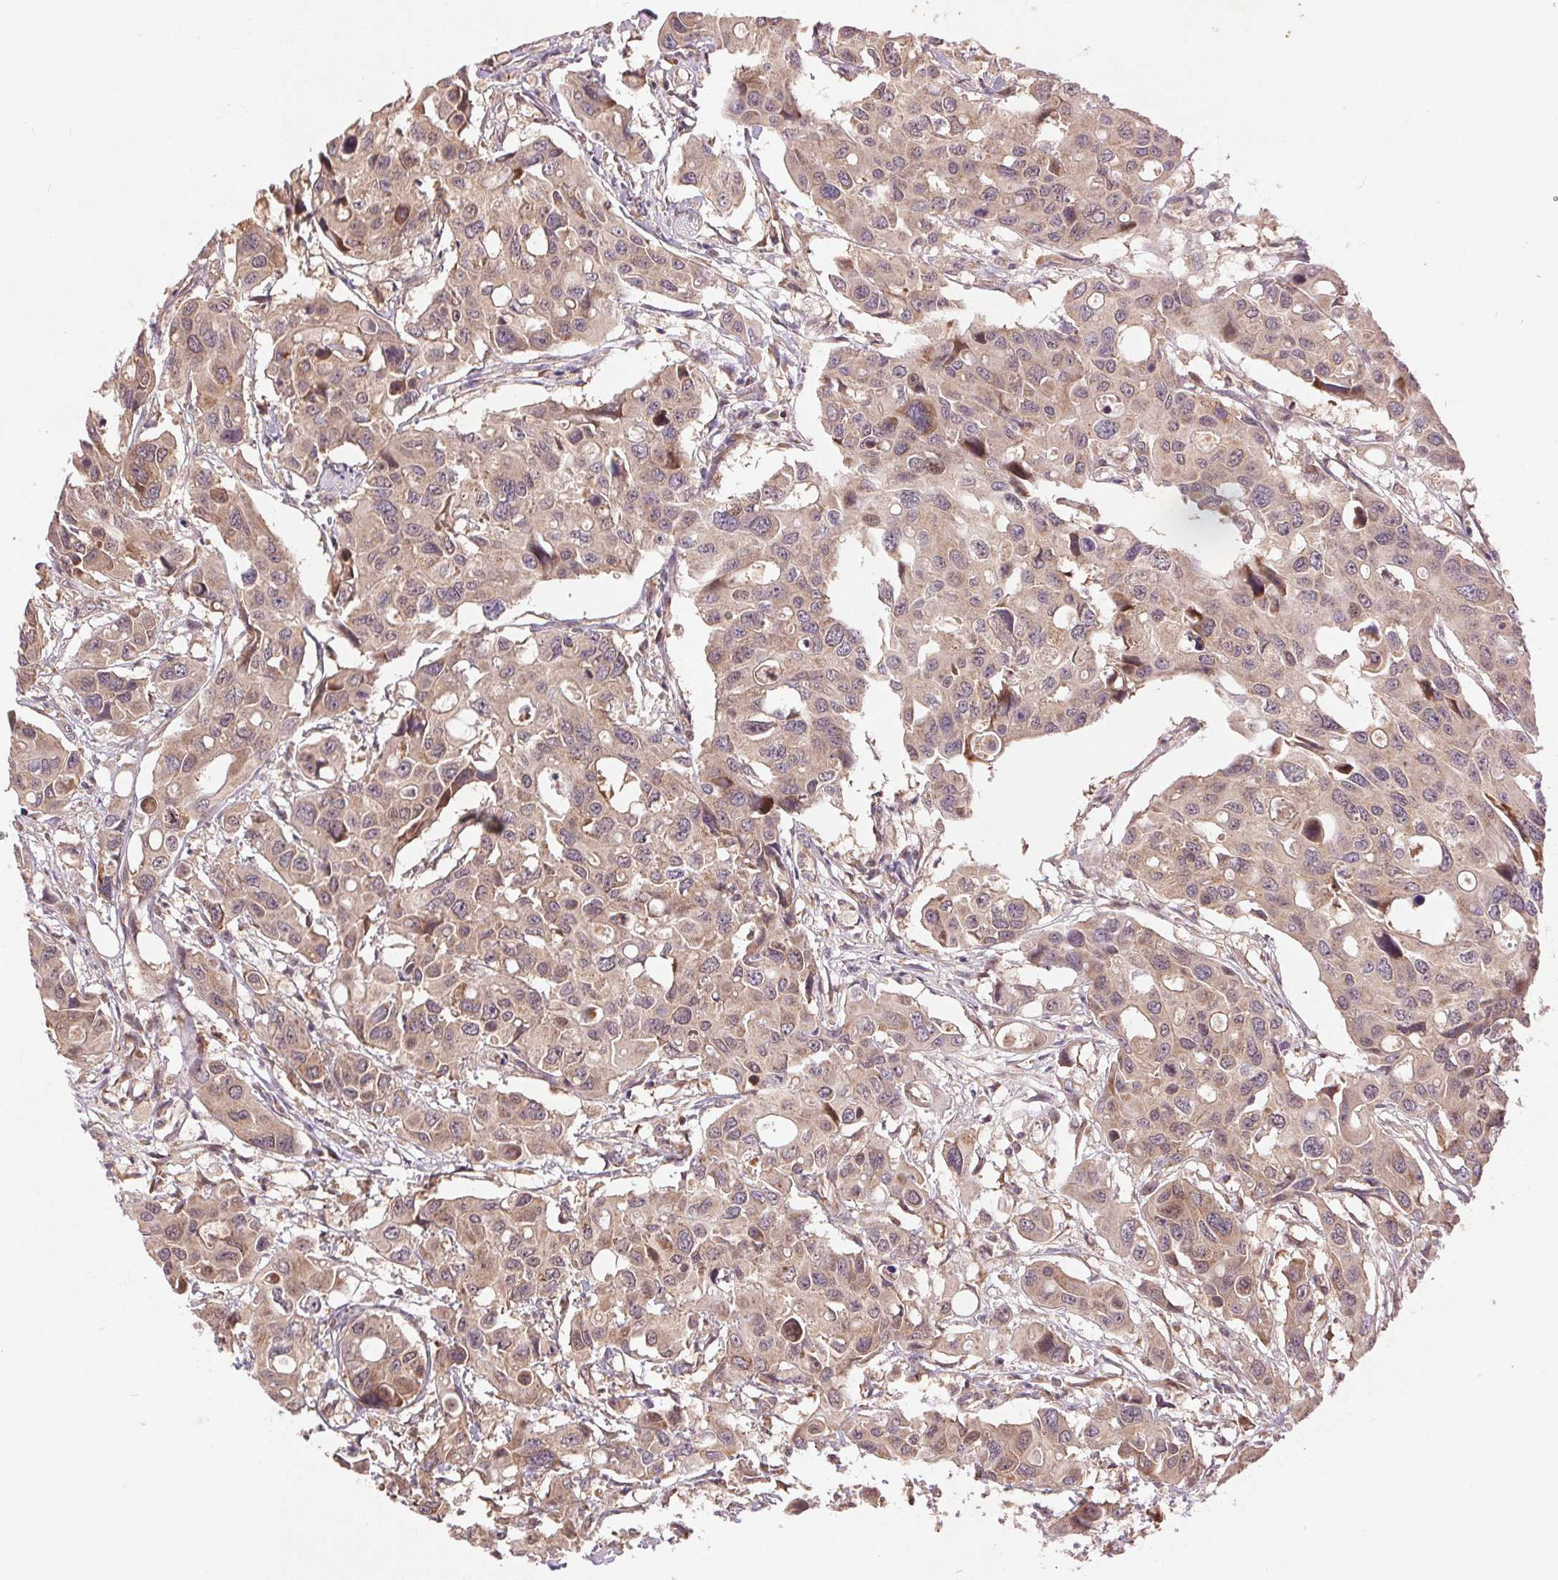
{"staining": {"intensity": "weak", "quantity": ">75%", "location": "cytoplasmic/membranous"}, "tissue": "colorectal cancer", "cell_type": "Tumor cells", "image_type": "cancer", "snomed": [{"axis": "morphology", "description": "Adenocarcinoma, NOS"}, {"axis": "topography", "description": "Colon"}], "caption": "Immunohistochemistry (DAB) staining of human colorectal cancer exhibits weak cytoplasmic/membranous protein positivity in about >75% of tumor cells. (brown staining indicates protein expression, while blue staining denotes nuclei).", "gene": "BTF3L4", "patient": {"sex": "male", "age": 77}}